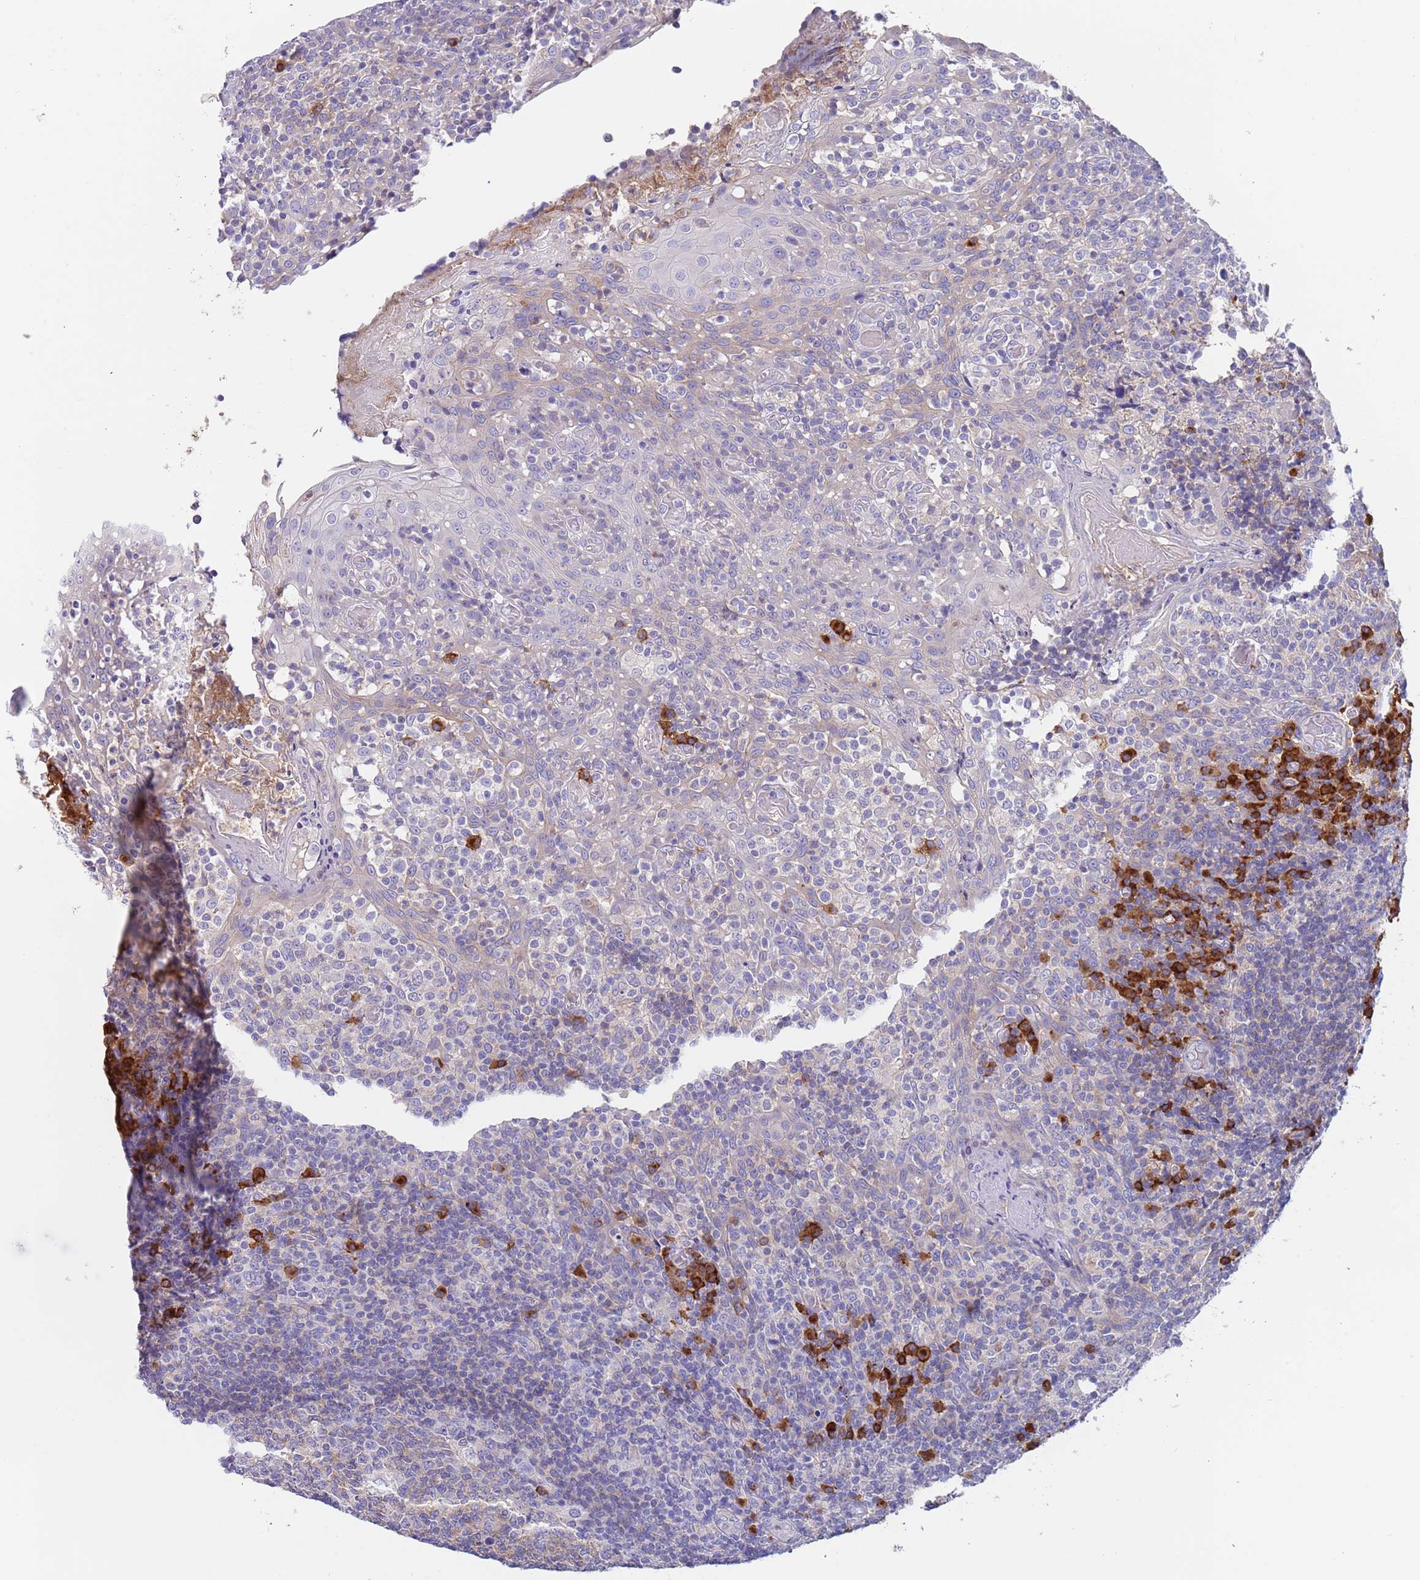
{"staining": {"intensity": "moderate", "quantity": "<25%", "location": "cytoplasmic/membranous"}, "tissue": "tonsil", "cell_type": "Germinal center cells", "image_type": "normal", "snomed": [{"axis": "morphology", "description": "Normal tissue, NOS"}, {"axis": "topography", "description": "Tonsil"}], "caption": "Protein staining of unremarkable tonsil displays moderate cytoplasmic/membranous positivity in approximately <25% of germinal center cells.", "gene": "TYW1B", "patient": {"sex": "female", "age": 19}}